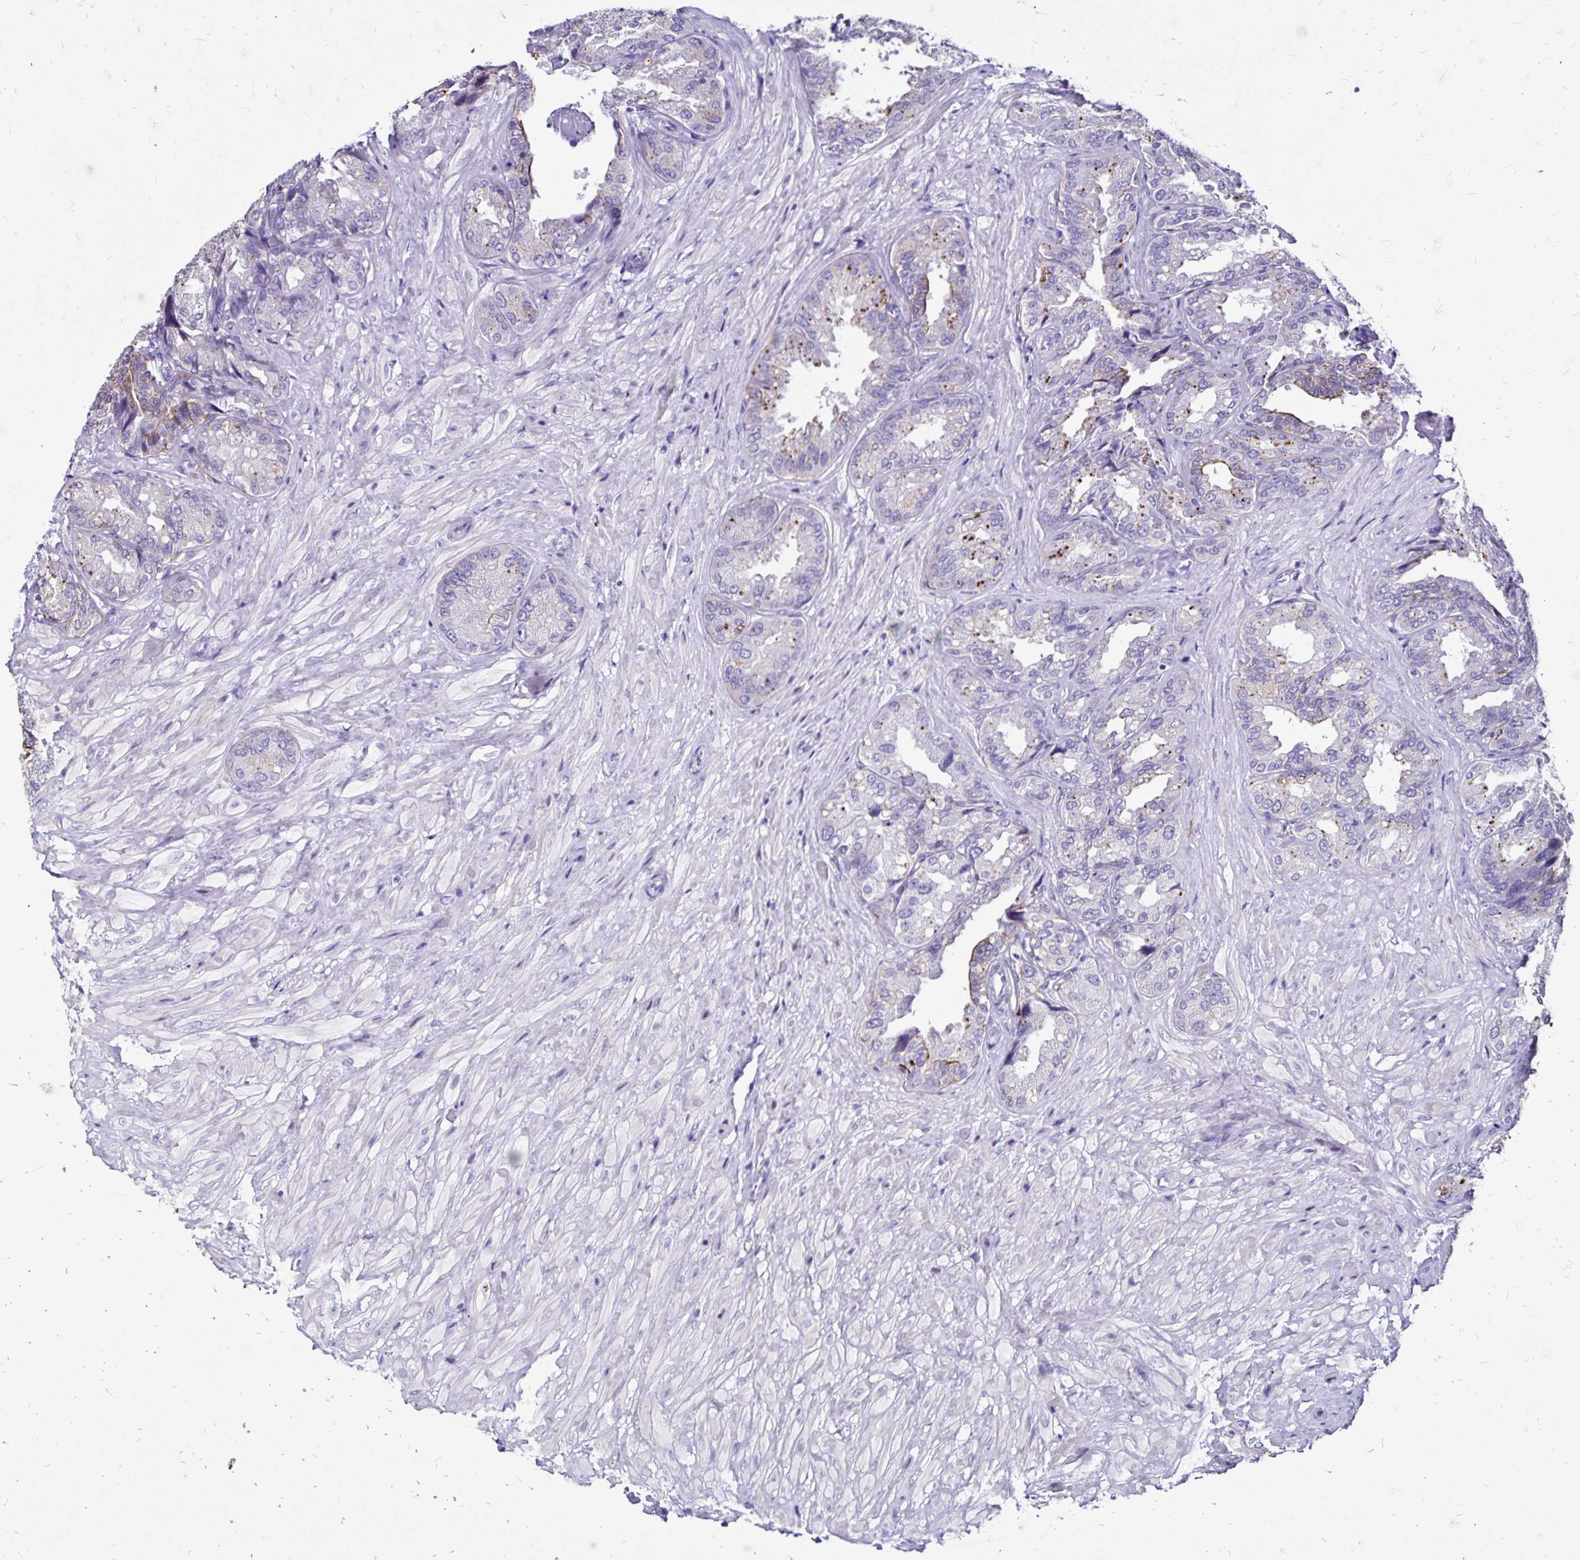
{"staining": {"intensity": "weak", "quantity": "<25%", "location": "cytoplasmic/membranous"}, "tissue": "seminal vesicle", "cell_type": "Glandular cells", "image_type": "normal", "snomed": [{"axis": "morphology", "description": "Normal tissue, NOS"}, {"axis": "topography", "description": "Seminal veicle"}], "caption": "Glandular cells are negative for brown protein staining in normal seminal vesicle. (DAB (3,3'-diaminobenzidine) IHC with hematoxylin counter stain).", "gene": "EVPL", "patient": {"sex": "male", "age": 68}}